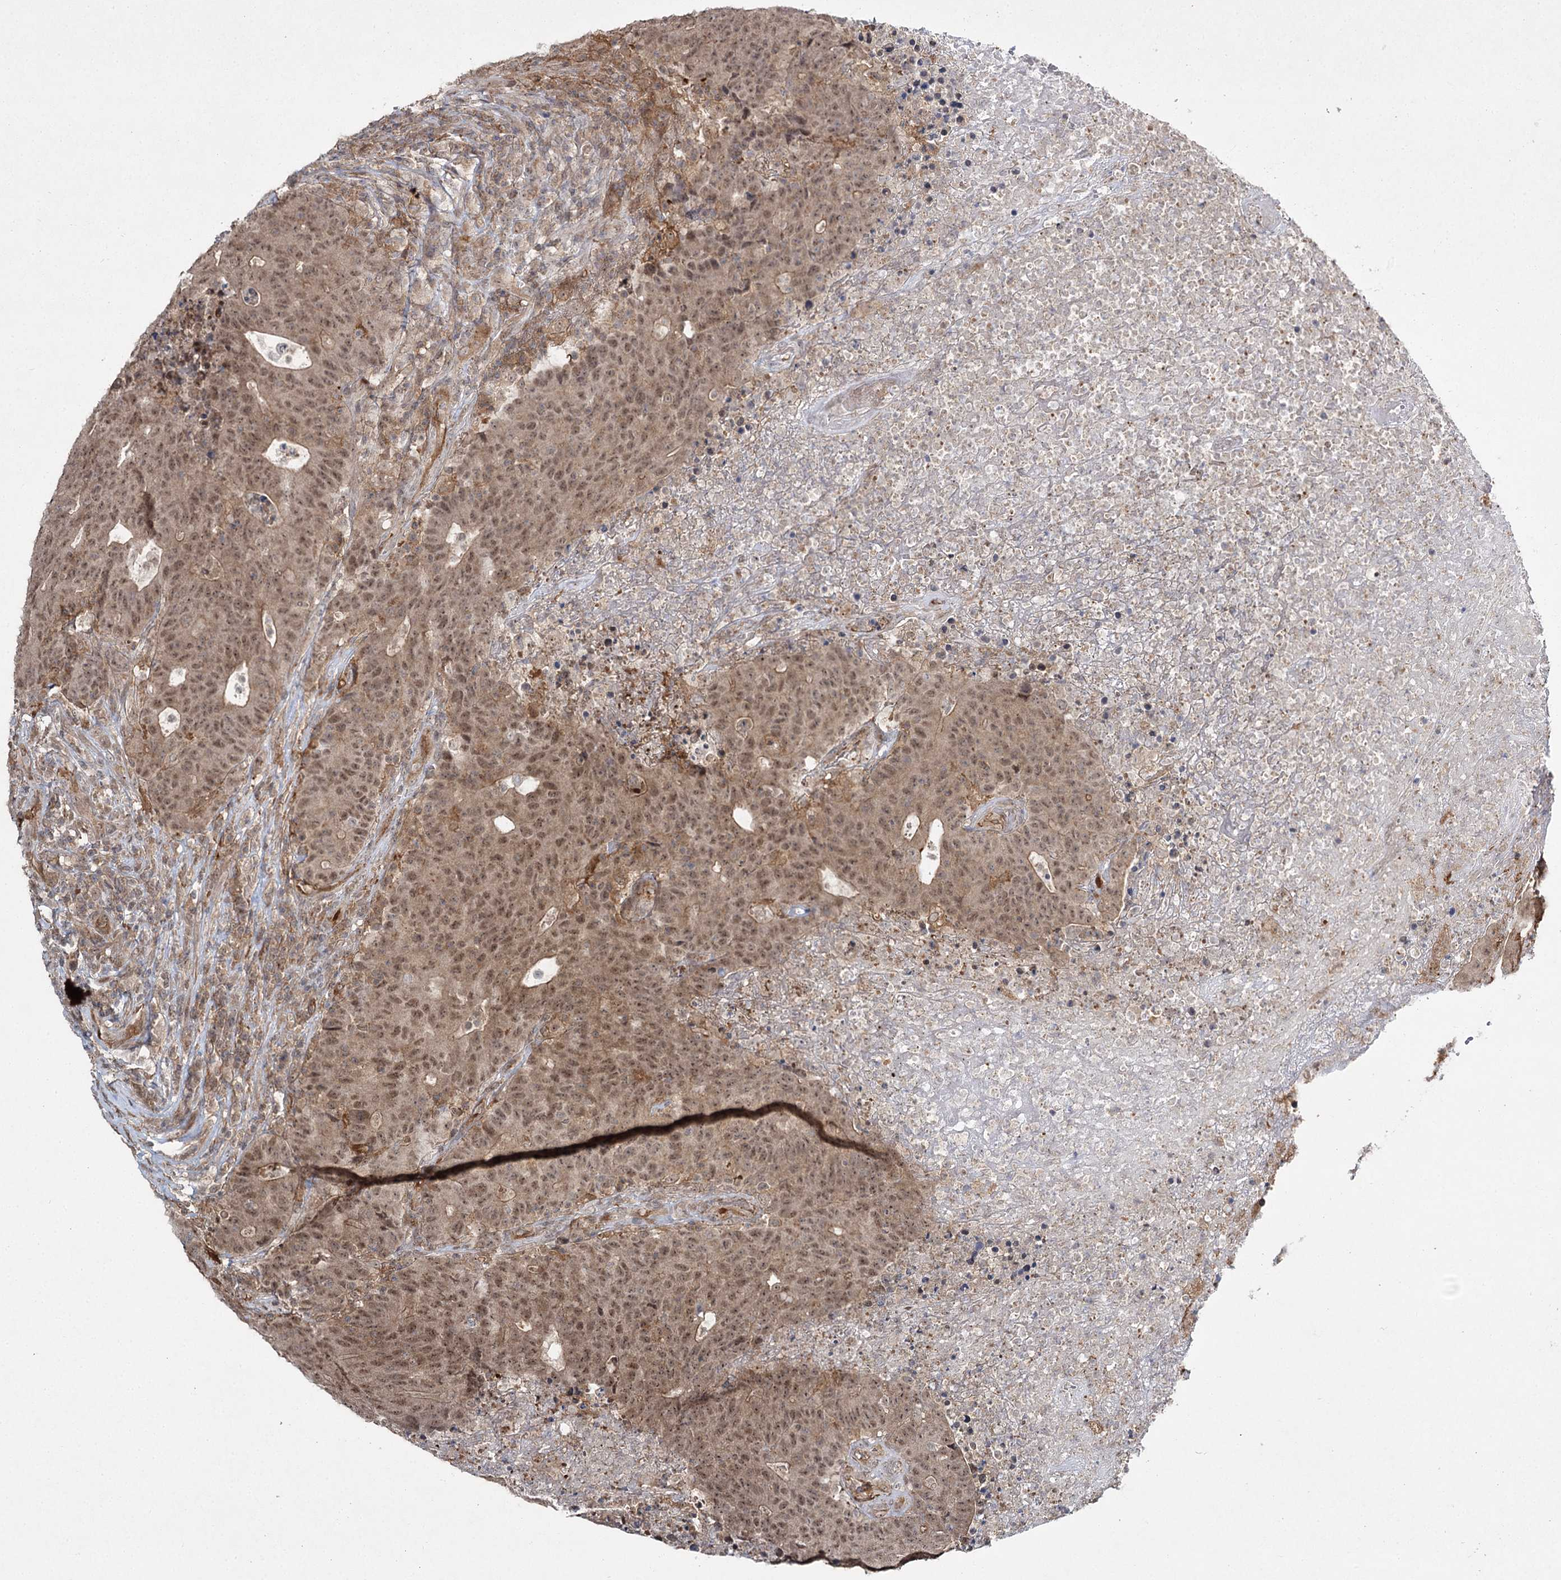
{"staining": {"intensity": "moderate", "quantity": ">75%", "location": "cytoplasmic/membranous,nuclear"}, "tissue": "colorectal cancer", "cell_type": "Tumor cells", "image_type": "cancer", "snomed": [{"axis": "morphology", "description": "Adenocarcinoma, NOS"}, {"axis": "topography", "description": "Colon"}], "caption": "Tumor cells show medium levels of moderate cytoplasmic/membranous and nuclear staining in approximately >75% of cells in human colorectal cancer.", "gene": "WDR44", "patient": {"sex": "female", "age": 75}}